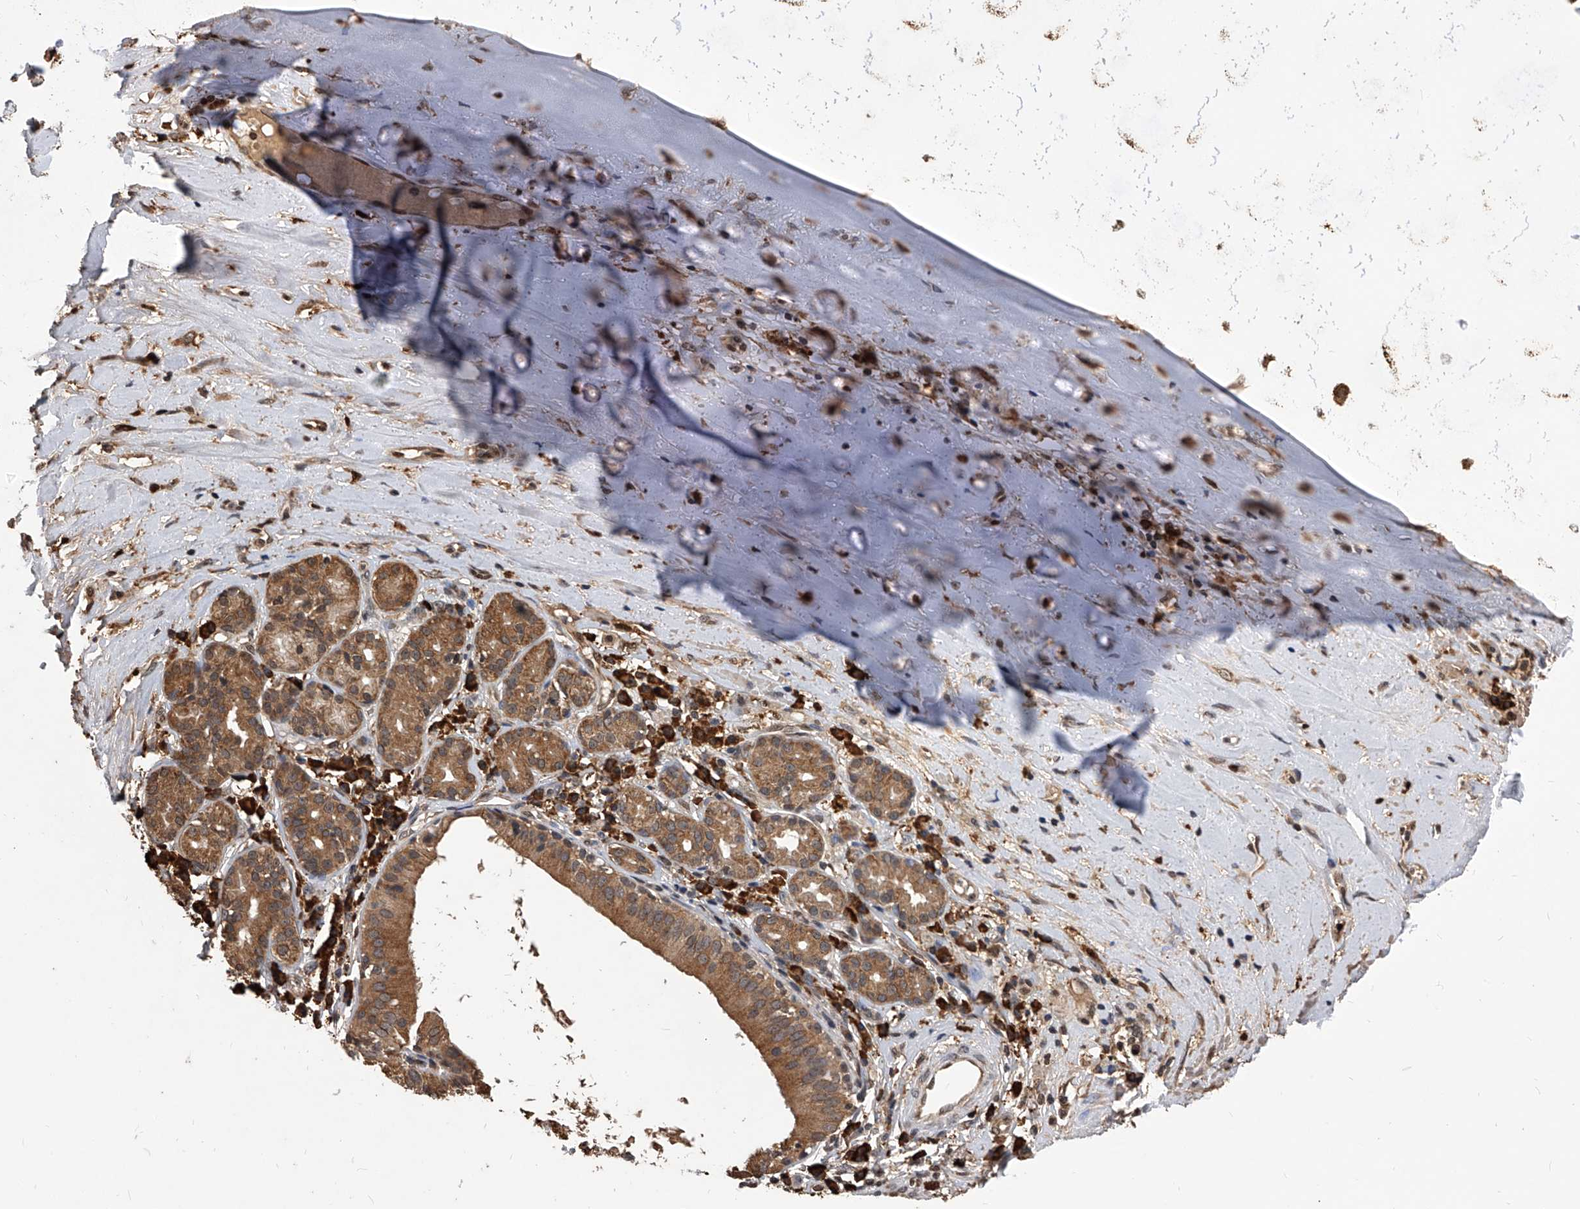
{"staining": {"intensity": "negative", "quantity": "none", "location": "none"}, "tissue": "adipose tissue", "cell_type": "Adipocytes", "image_type": "normal", "snomed": [{"axis": "morphology", "description": "Normal tissue, NOS"}, {"axis": "morphology", "description": "Basal cell carcinoma"}, {"axis": "topography", "description": "Cartilage tissue"}, {"axis": "topography", "description": "Nasopharynx"}, {"axis": "topography", "description": "Oral tissue"}], "caption": "A high-resolution histopathology image shows immunohistochemistry (IHC) staining of normal adipose tissue, which shows no significant positivity in adipocytes.", "gene": "ID1", "patient": {"sex": "female", "age": 77}}